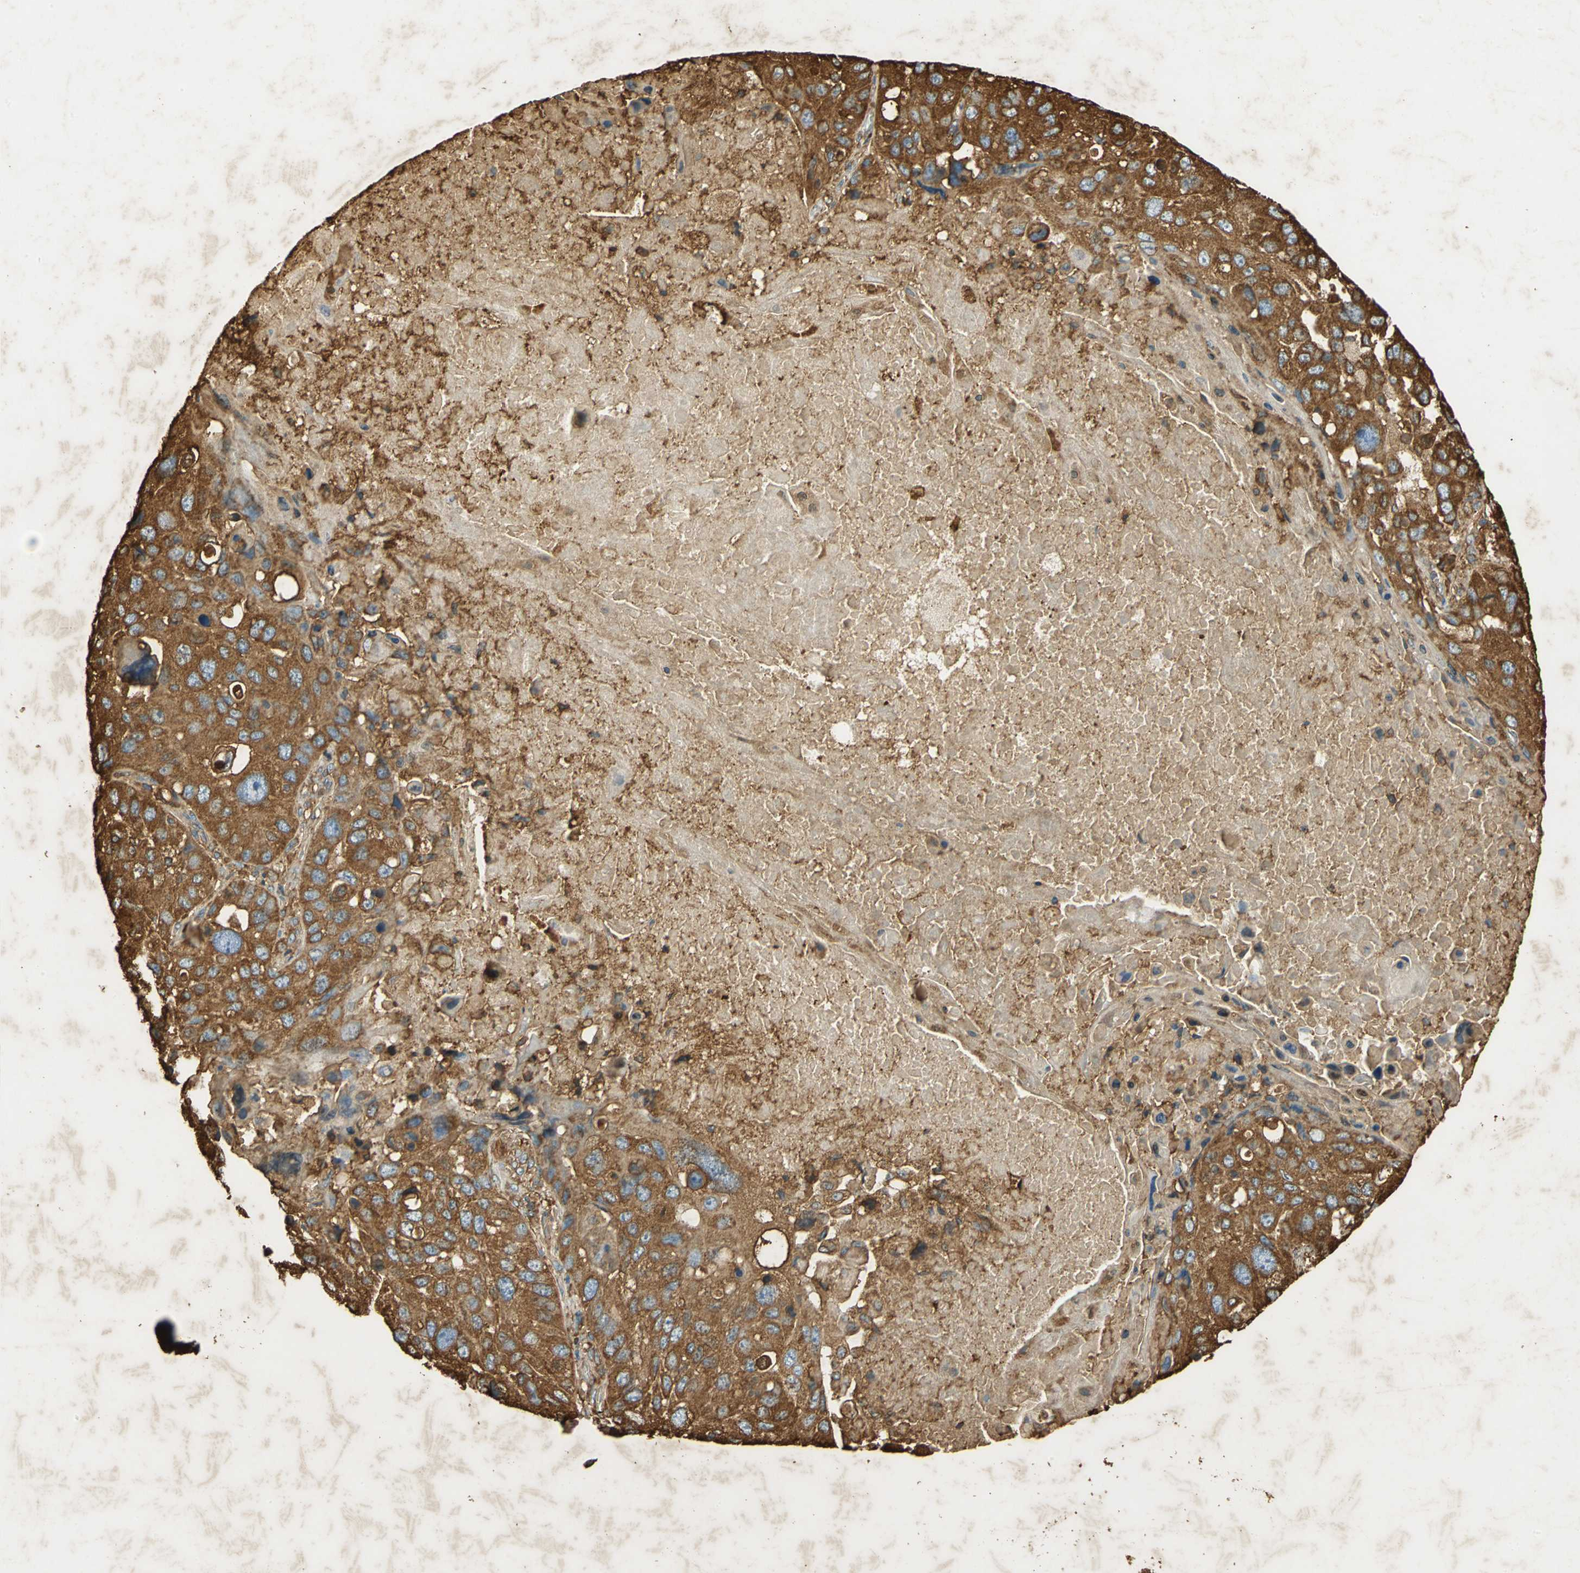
{"staining": {"intensity": "moderate", "quantity": ">75%", "location": "cytoplasmic/membranous"}, "tissue": "lung cancer", "cell_type": "Tumor cells", "image_type": "cancer", "snomed": [{"axis": "morphology", "description": "Squamous cell carcinoma, NOS"}, {"axis": "topography", "description": "Lung"}], "caption": "IHC (DAB (3,3'-diaminobenzidine)) staining of lung cancer (squamous cell carcinoma) displays moderate cytoplasmic/membranous protein positivity in about >75% of tumor cells.", "gene": "HSP90B1", "patient": {"sex": "male", "age": 57}}